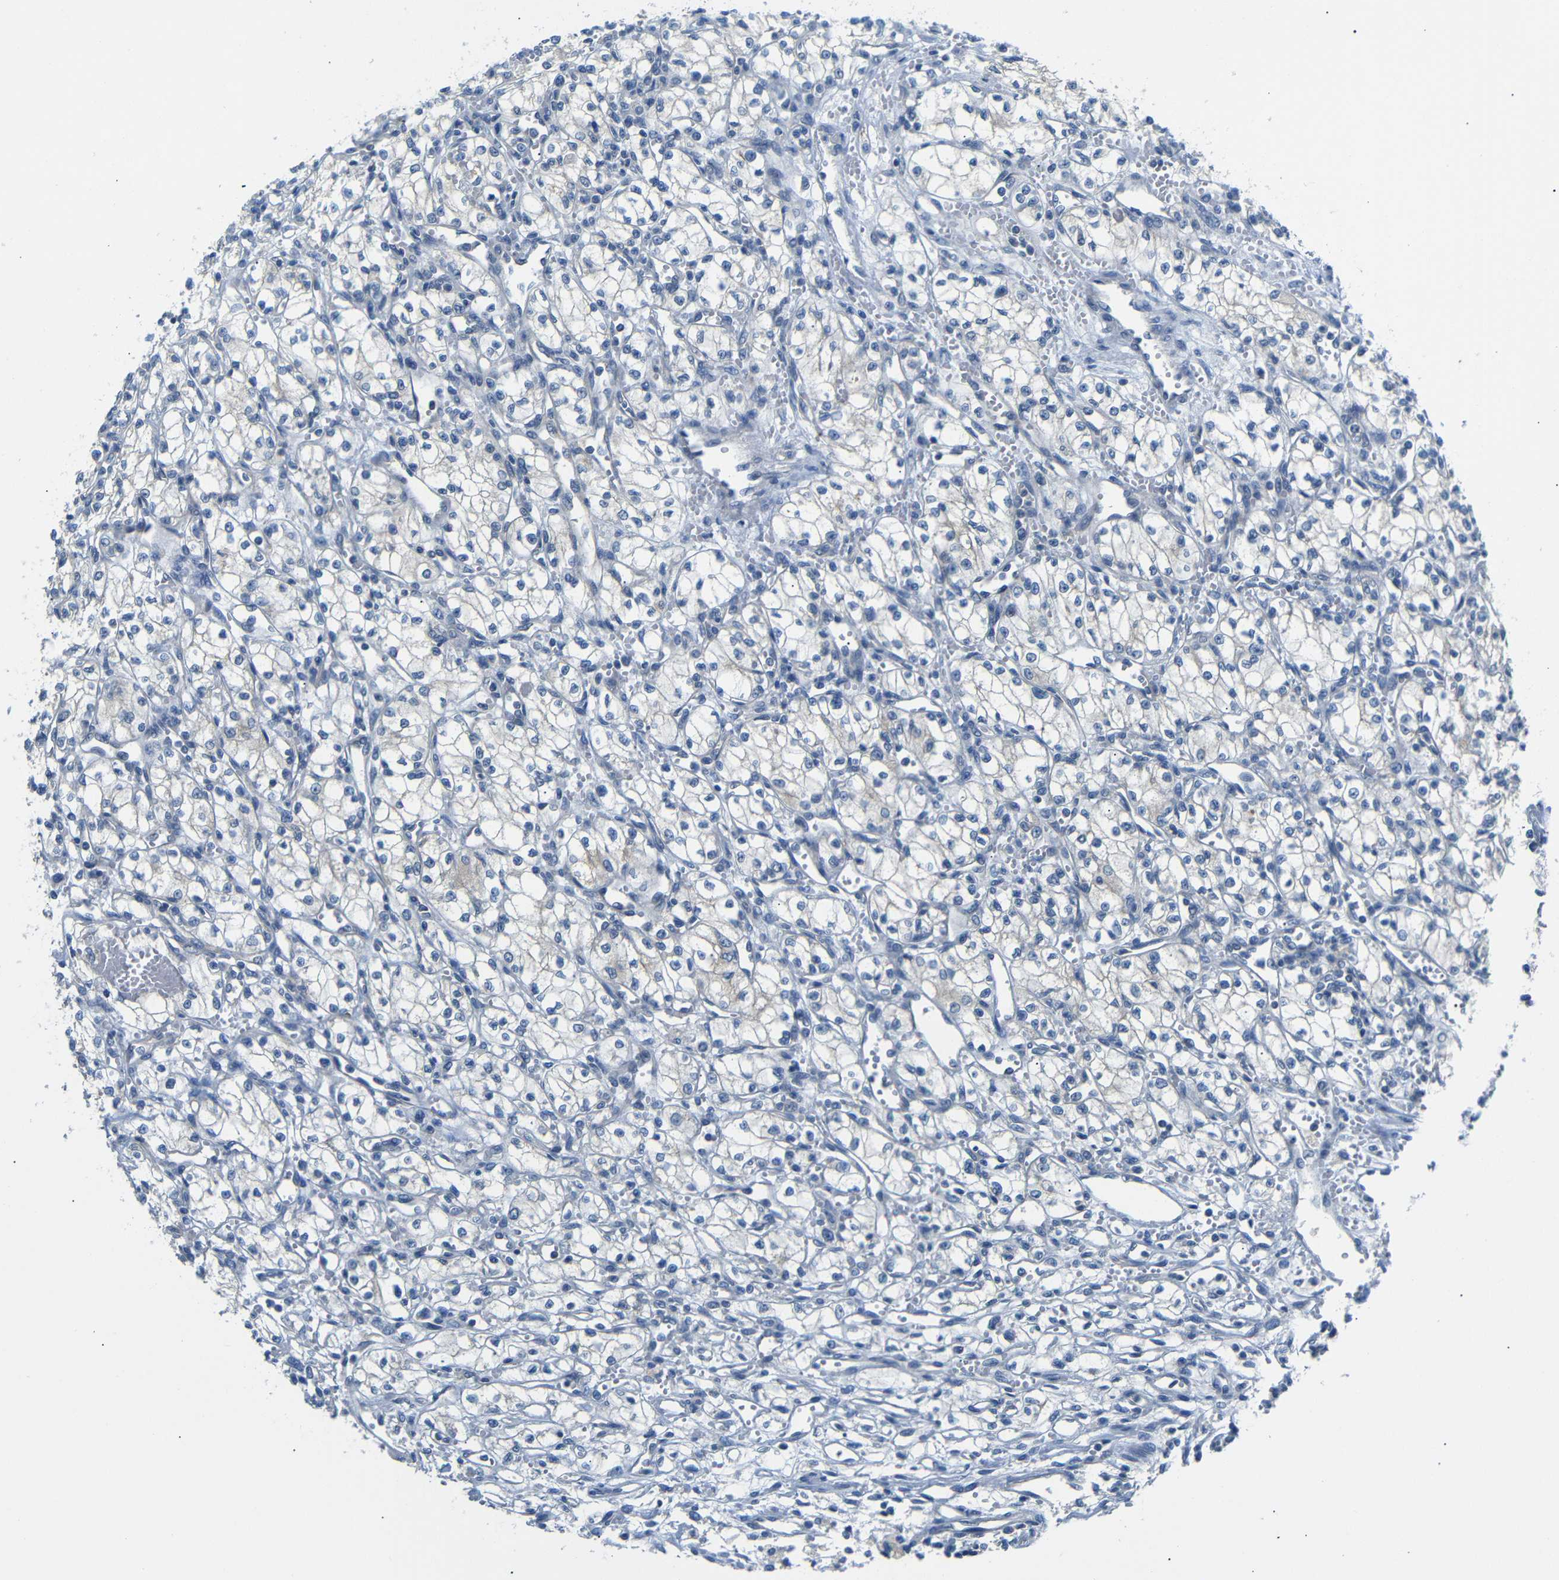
{"staining": {"intensity": "negative", "quantity": "none", "location": "none"}, "tissue": "renal cancer", "cell_type": "Tumor cells", "image_type": "cancer", "snomed": [{"axis": "morphology", "description": "Normal tissue, NOS"}, {"axis": "morphology", "description": "Adenocarcinoma, NOS"}, {"axis": "topography", "description": "Kidney"}], "caption": "DAB immunohistochemical staining of human renal cancer (adenocarcinoma) displays no significant positivity in tumor cells. (Stains: DAB (3,3'-diaminobenzidine) IHC with hematoxylin counter stain, Microscopy: brightfield microscopy at high magnification).", "gene": "DCP1A", "patient": {"sex": "male", "age": 59}}